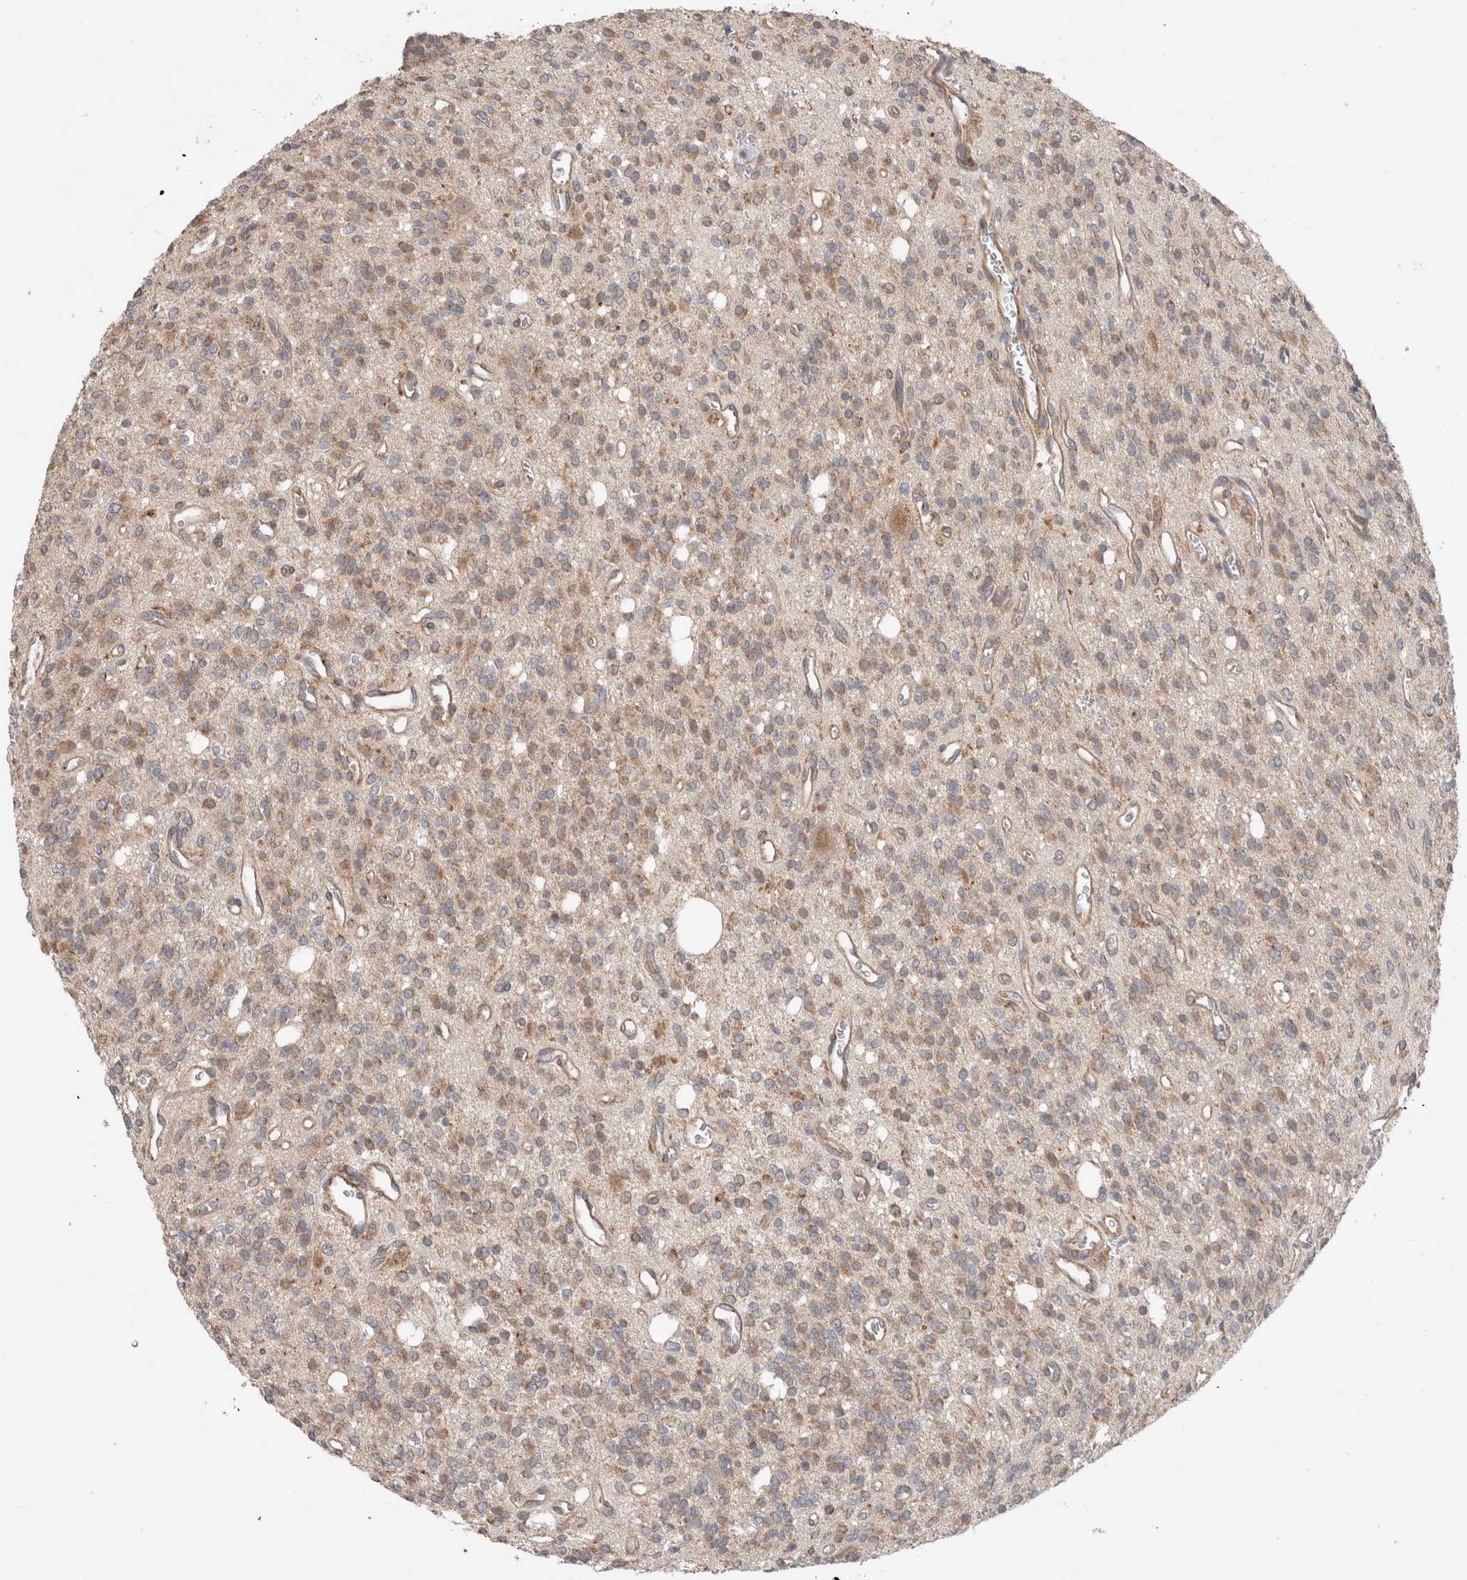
{"staining": {"intensity": "moderate", "quantity": ">75%", "location": "cytoplasmic/membranous"}, "tissue": "glioma", "cell_type": "Tumor cells", "image_type": "cancer", "snomed": [{"axis": "morphology", "description": "Glioma, malignant, High grade"}, {"axis": "topography", "description": "Brain"}], "caption": "The image shows a brown stain indicating the presence of a protein in the cytoplasmic/membranous of tumor cells in high-grade glioma (malignant).", "gene": "TRIM5", "patient": {"sex": "male", "age": 34}}